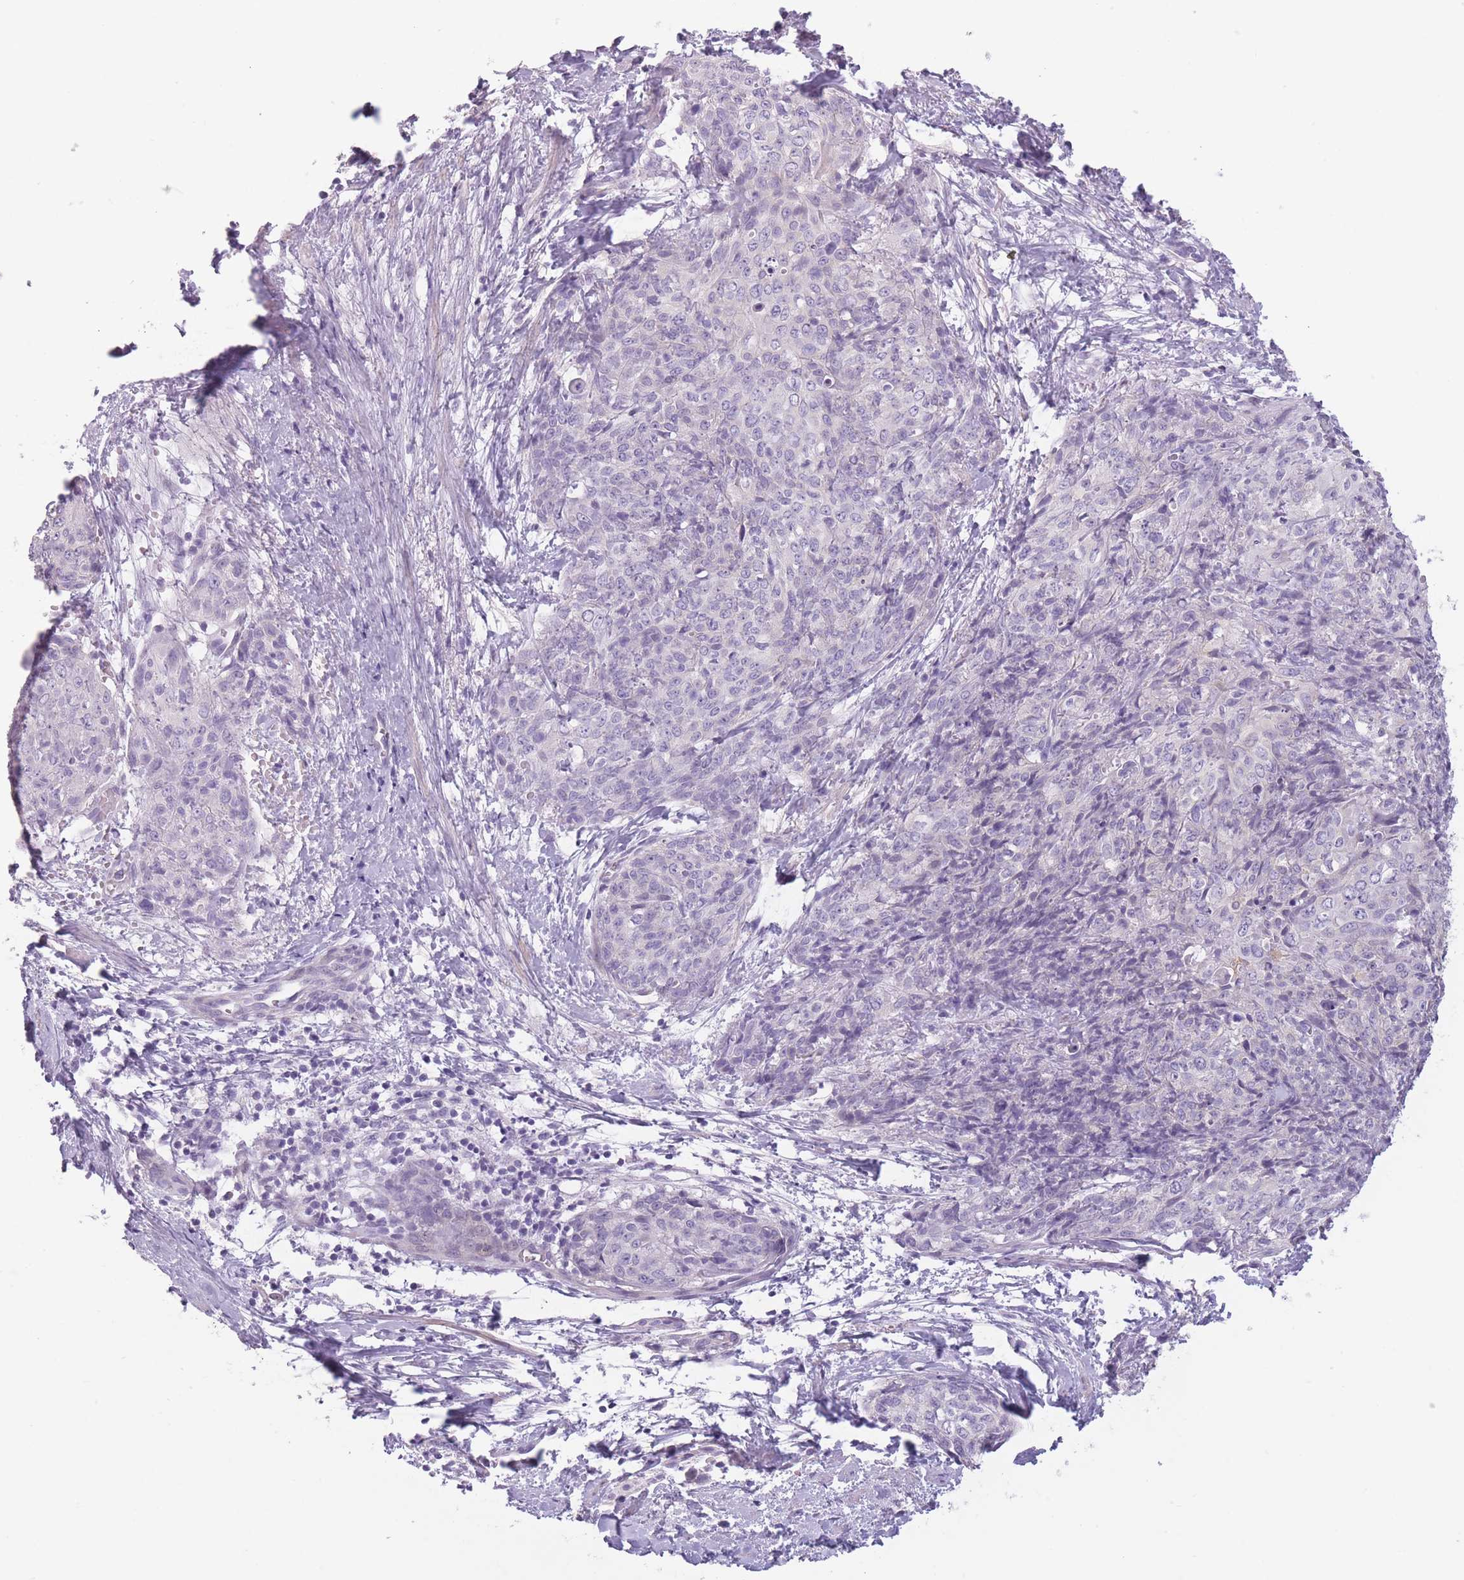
{"staining": {"intensity": "negative", "quantity": "none", "location": "none"}, "tissue": "skin cancer", "cell_type": "Tumor cells", "image_type": "cancer", "snomed": [{"axis": "morphology", "description": "Squamous cell carcinoma, NOS"}, {"axis": "topography", "description": "Skin"}, {"axis": "topography", "description": "Vulva"}], "caption": "The image exhibits no staining of tumor cells in squamous cell carcinoma (skin).", "gene": "TMEM236", "patient": {"sex": "female", "age": 85}}